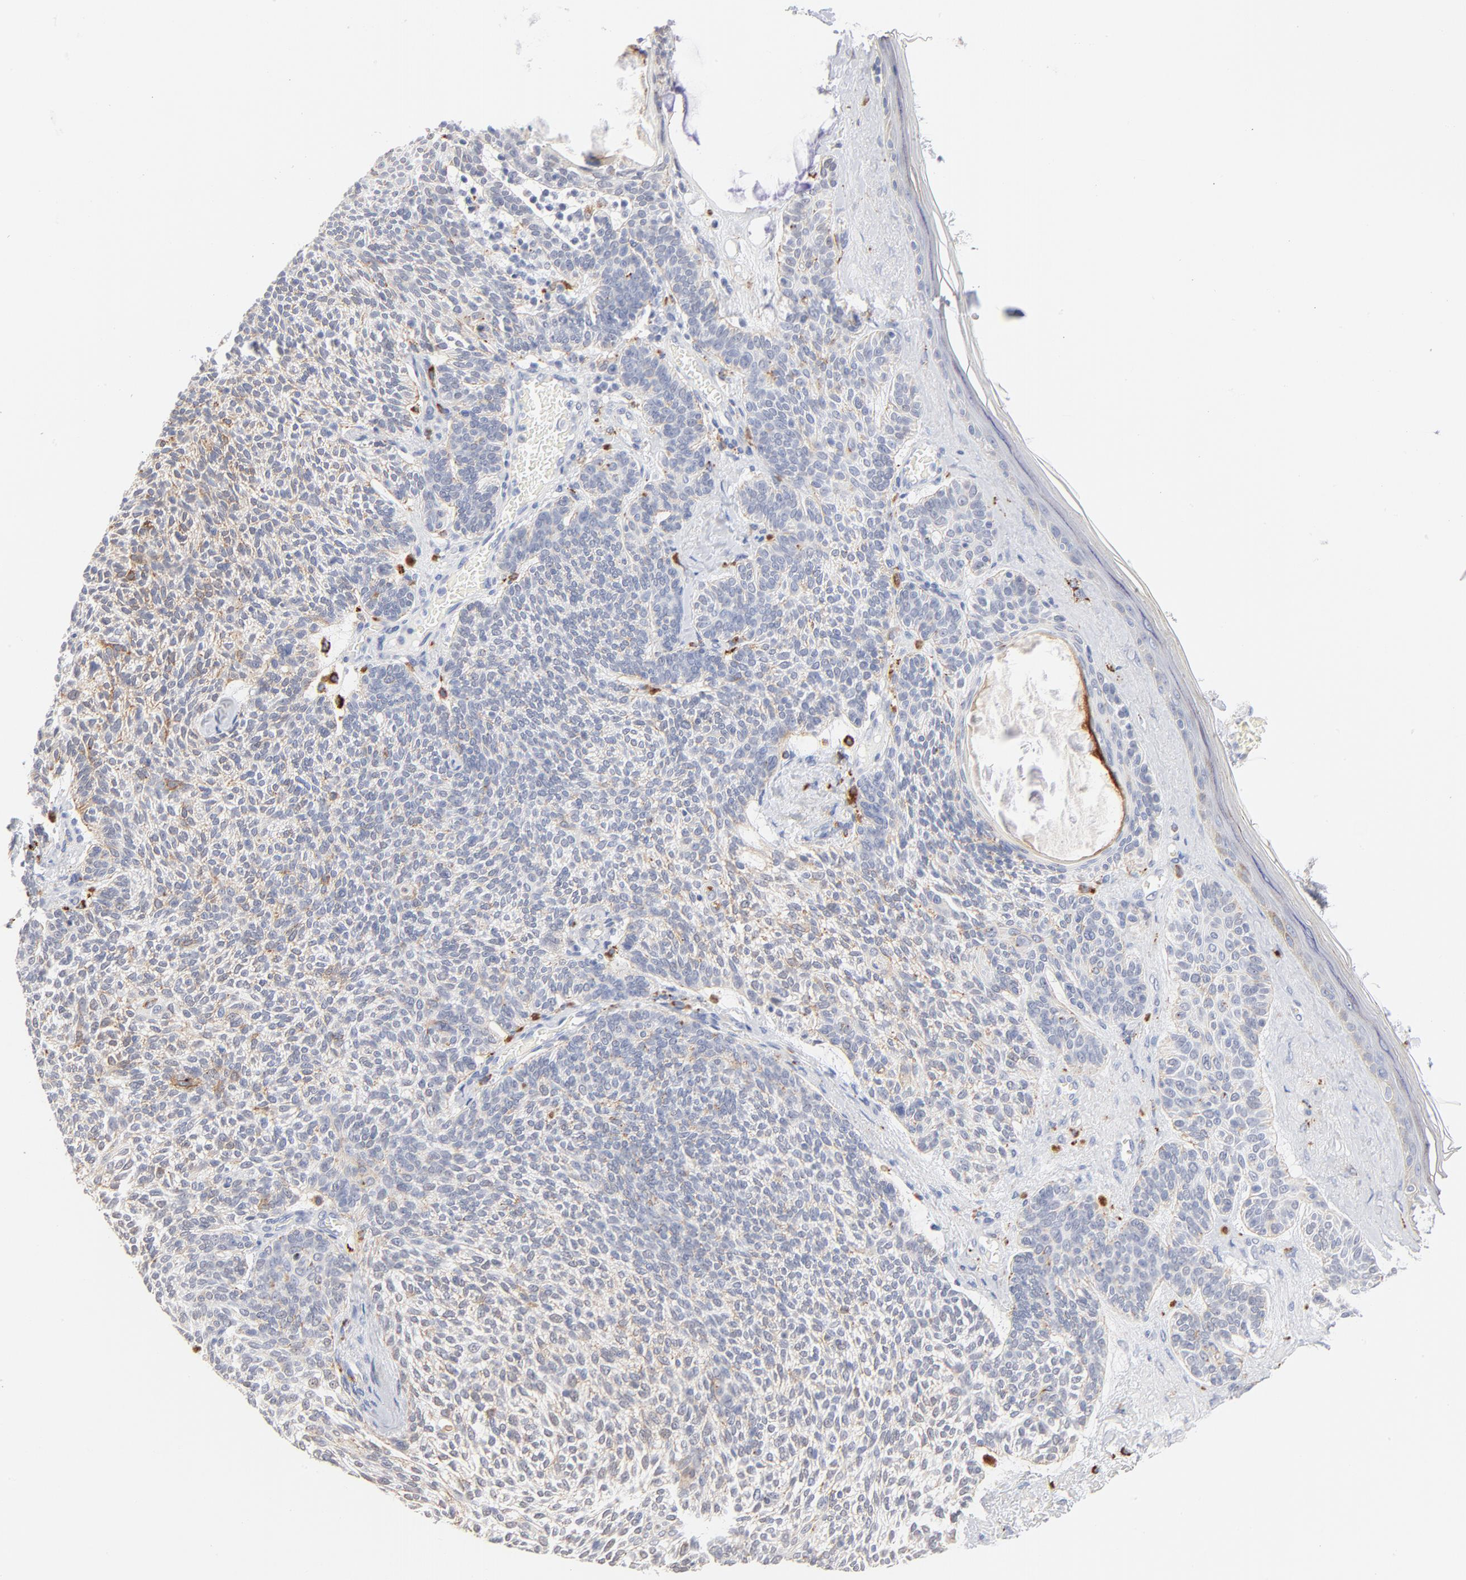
{"staining": {"intensity": "weak", "quantity": "25%-75%", "location": "cytoplasmic/membranous"}, "tissue": "skin cancer", "cell_type": "Tumor cells", "image_type": "cancer", "snomed": [{"axis": "morphology", "description": "Normal tissue, NOS"}, {"axis": "morphology", "description": "Basal cell carcinoma"}, {"axis": "topography", "description": "Skin"}], "caption": "Skin cancer (basal cell carcinoma) stained for a protein demonstrates weak cytoplasmic/membranous positivity in tumor cells.", "gene": "LTBP2", "patient": {"sex": "female", "age": 70}}